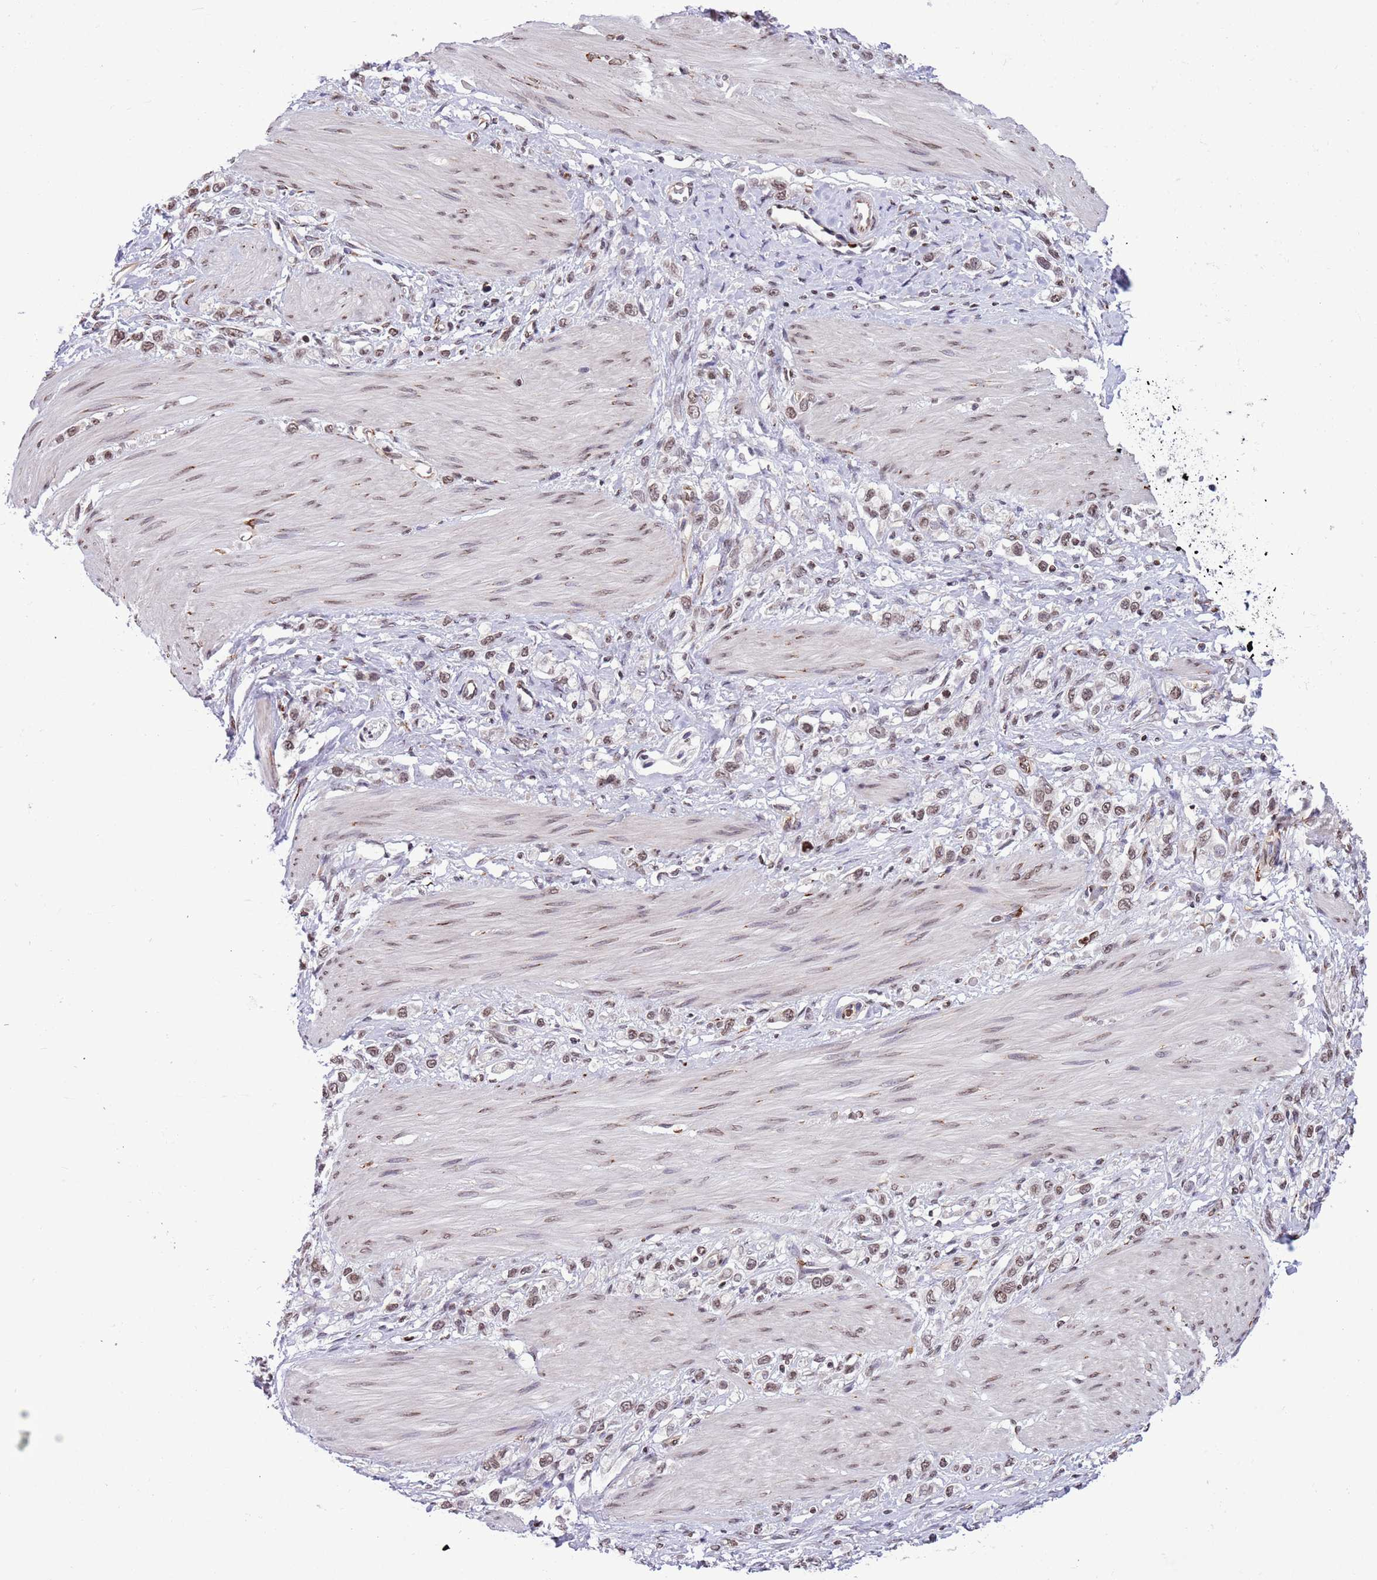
{"staining": {"intensity": "moderate", "quantity": ">75%", "location": "nuclear"}, "tissue": "stomach cancer", "cell_type": "Tumor cells", "image_type": "cancer", "snomed": [{"axis": "morphology", "description": "Adenocarcinoma, NOS"}, {"axis": "topography", "description": "Stomach"}], "caption": "Immunohistochemistry (IHC) of human stomach cancer (adenocarcinoma) demonstrates medium levels of moderate nuclear positivity in approximately >75% of tumor cells.", "gene": "NRIP1", "patient": {"sex": "female", "age": 65}}